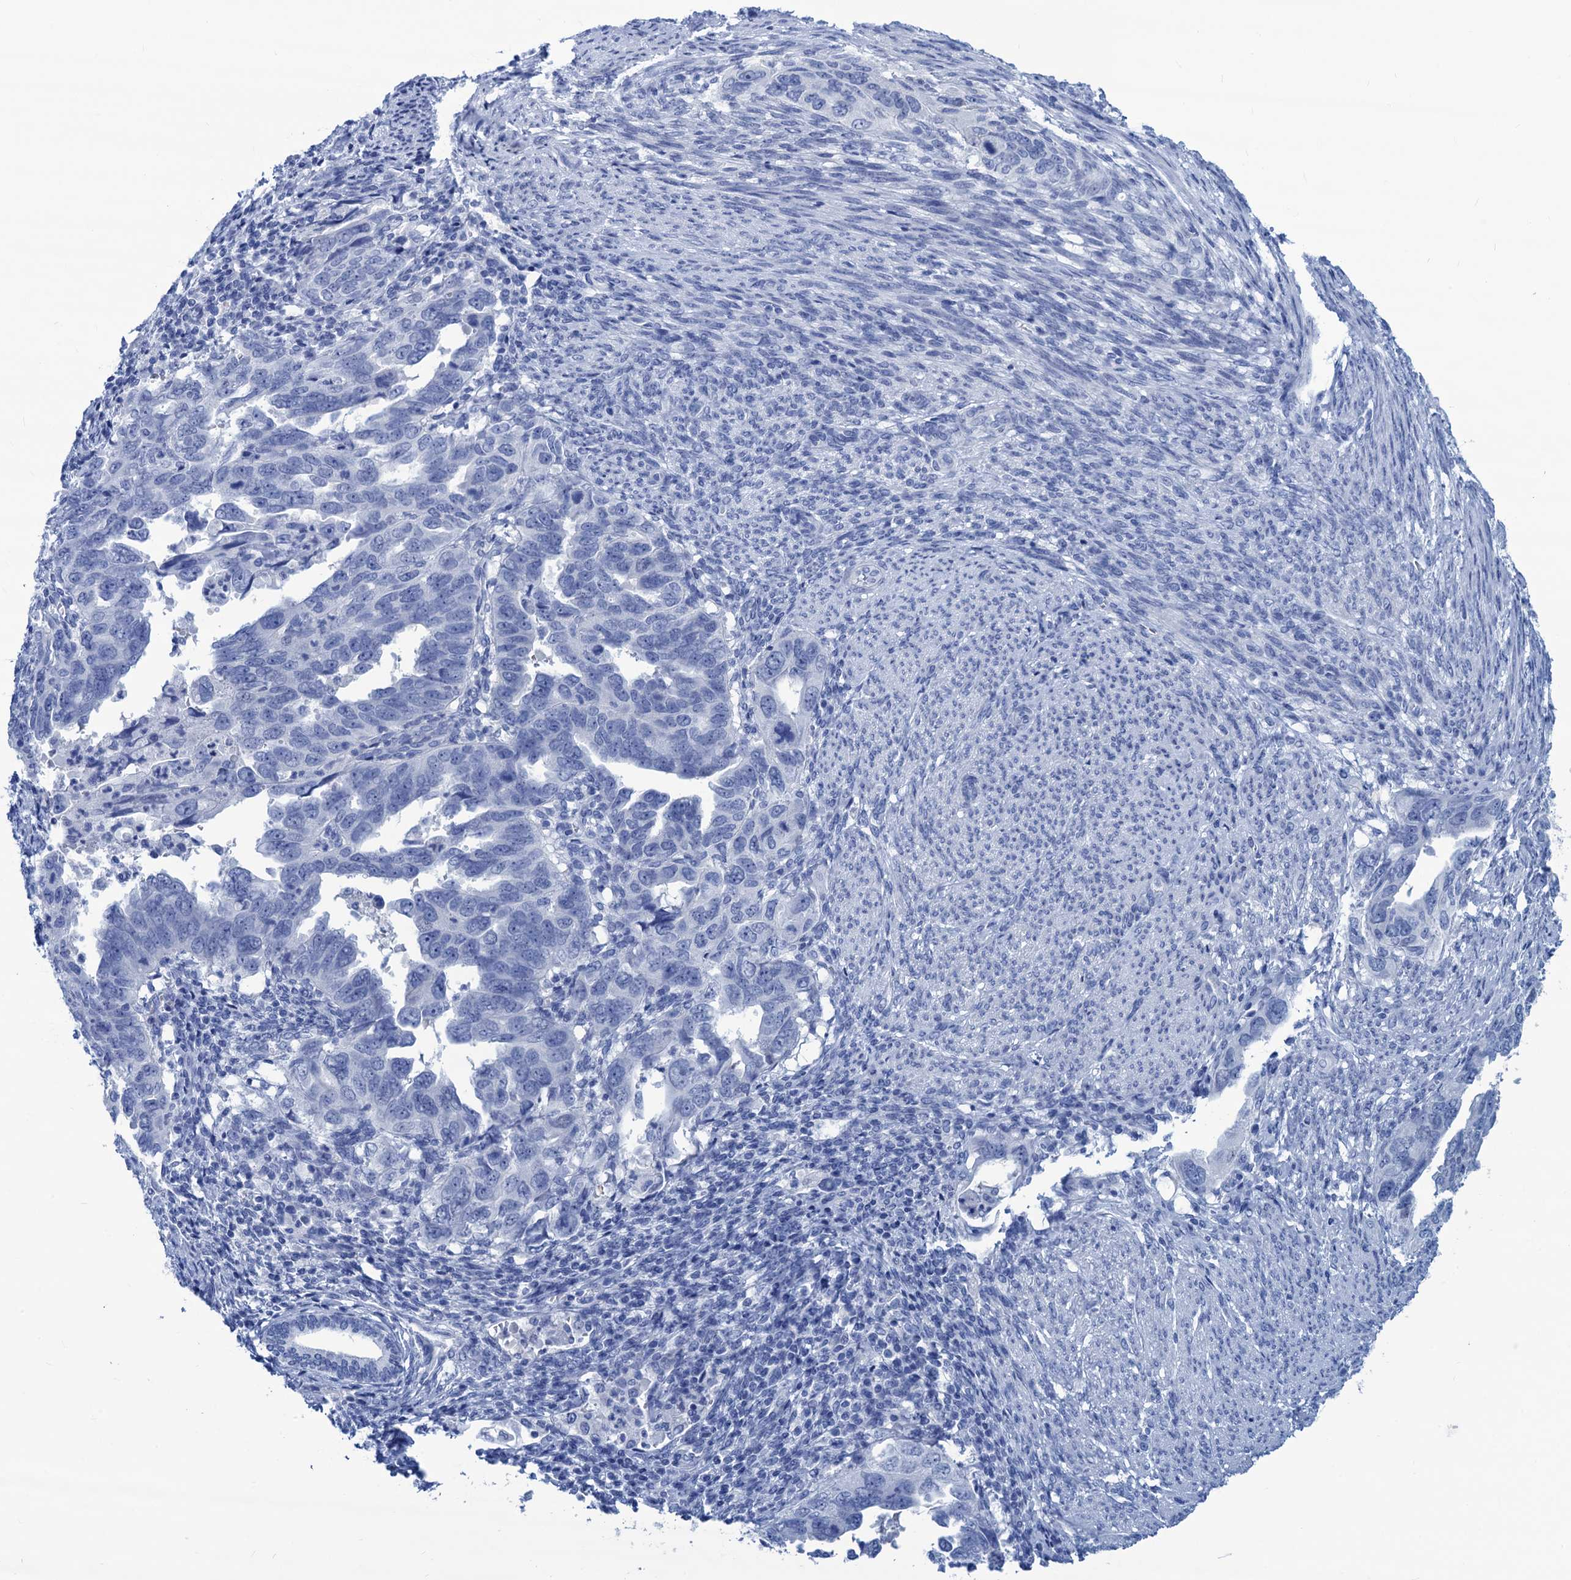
{"staining": {"intensity": "negative", "quantity": "none", "location": "none"}, "tissue": "endometrial cancer", "cell_type": "Tumor cells", "image_type": "cancer", "snomed": [{"axis": "morphology", "description": "Adenocarcinoma, NOS"}, {"axis": "topography", "description": "Endometrium"}], "caption": "Immunohistochemistry (IHC) photomicrograph of neoplastic tissue: endometrial cancer stained with DAB (3,3'-diaminobenzidine) shows no significant protein expression in tumor cells.", "gene": "CABYR", "patient": {"sex": "female", "age": 65}}